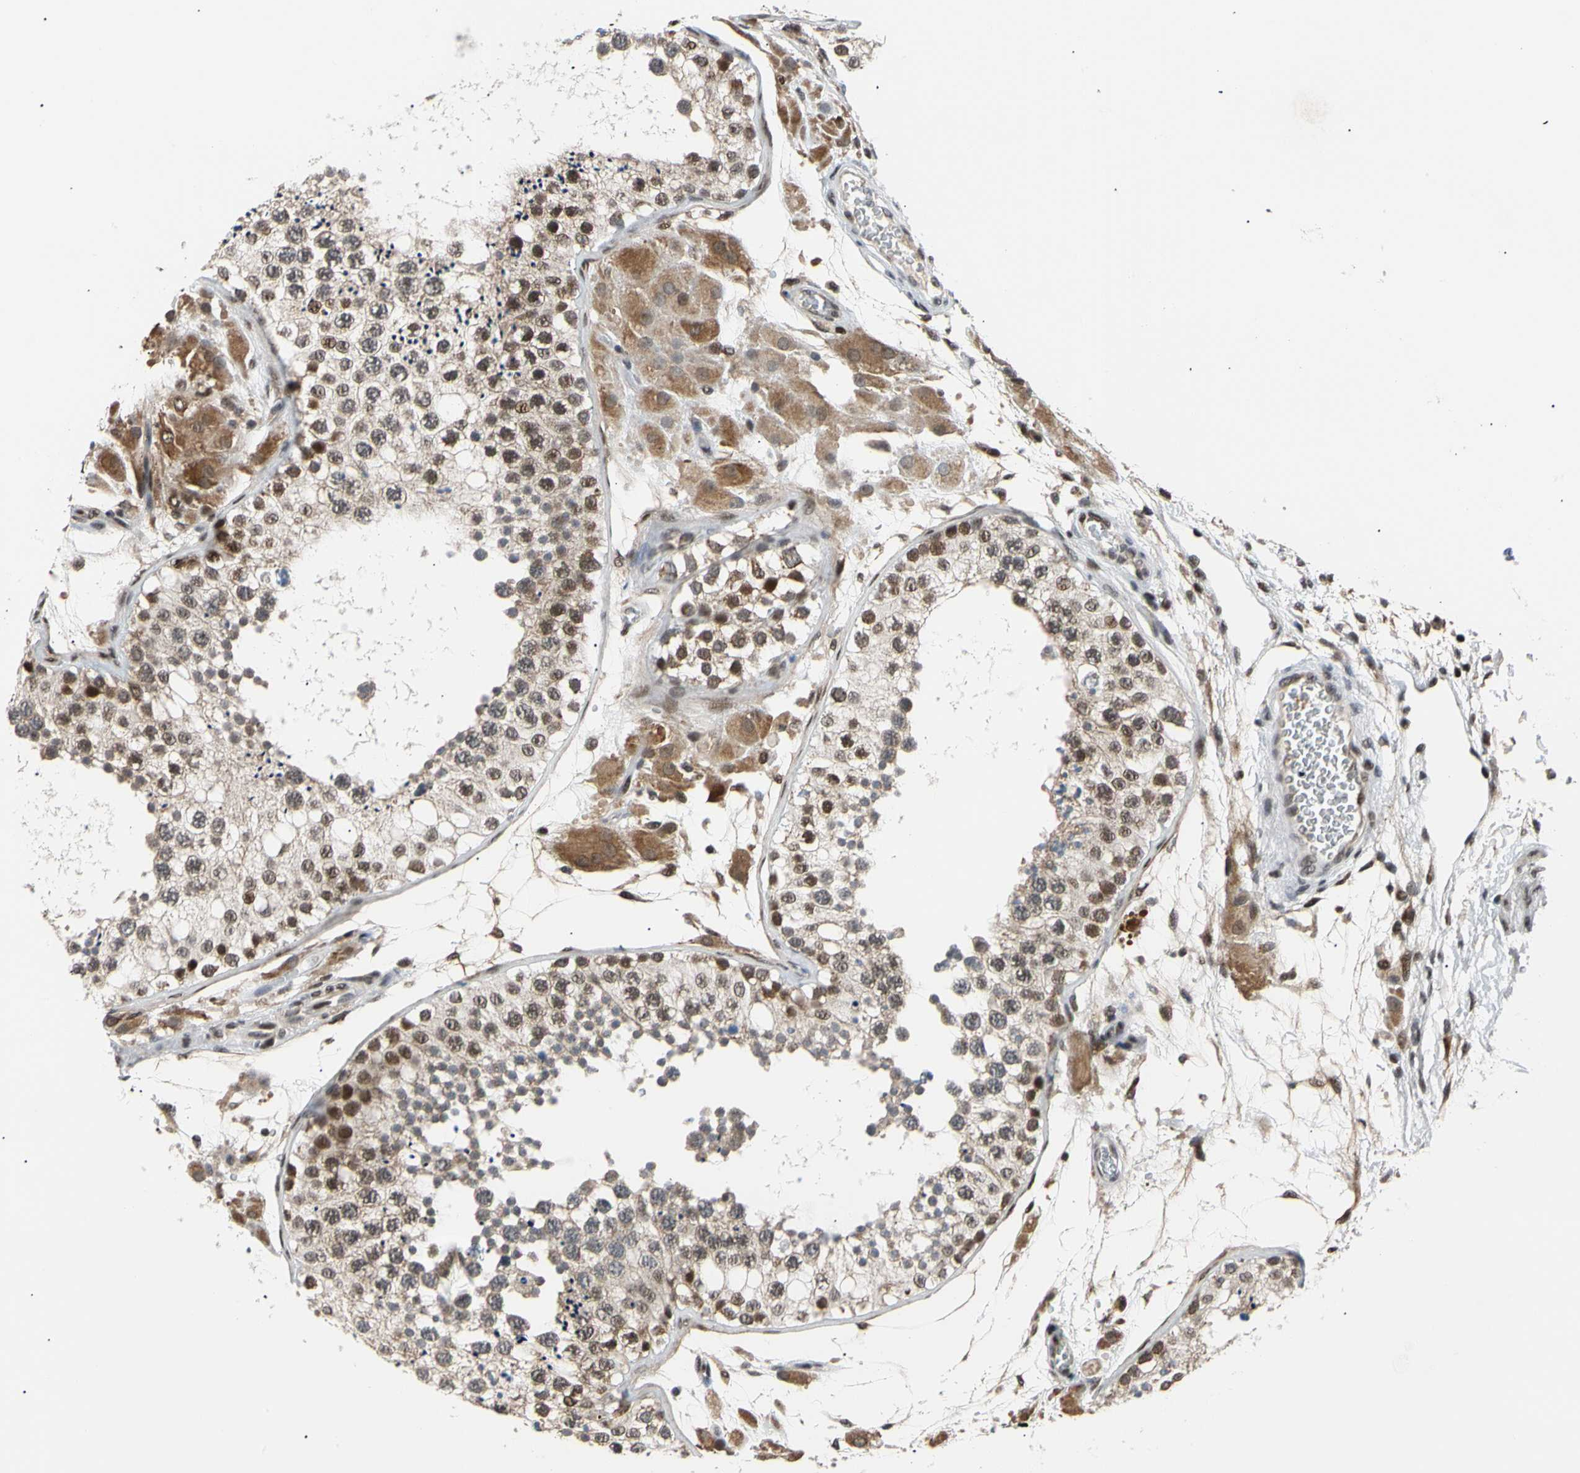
{"staining": {"intensity": "moderate", "quantity": "25%-75%", "location": "nuclear"}, "tissue": "testis", "cell_type": "Cells in seminiferous ducts", "image_type": "normal", "snomed": [{"axis": "morphology", "description": "Normal tissue, NOS"}, {"axis": "topography", "description": "Testis"}], "caption": "Protein expression analysis of unremarkable testis reveals moderate nuclear expression in about 25%-75% of cells in seminiferous ducts.", "gene": "E2F1", "patient": {"sex": "male", "age": 26}}